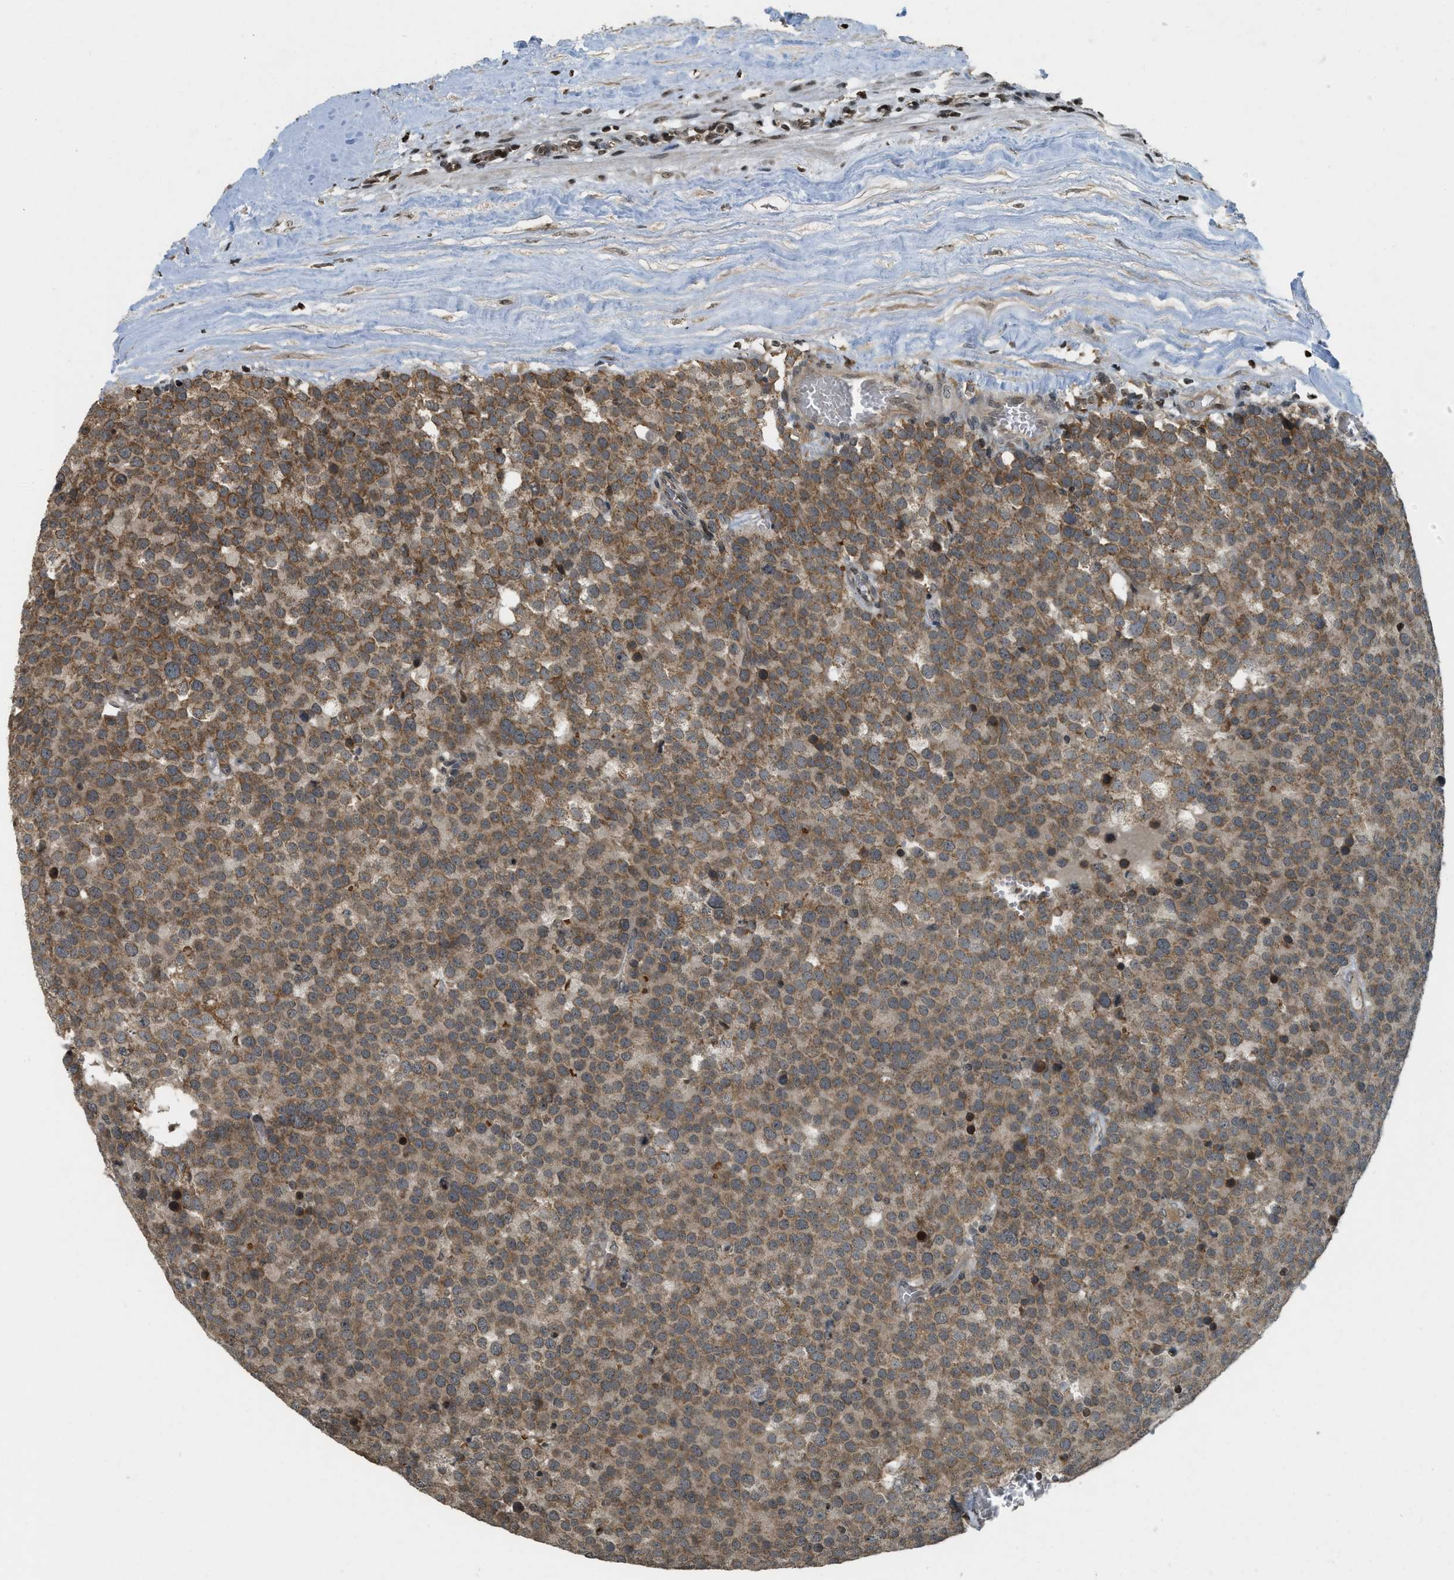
{"staining": {"intensity": "moderate", "quantity": ">75%", "location": "cytoplasmic/membranous"}, "tissue": "testis cancer", "cell_type": "Tumor cells", "image_type": "cancer", "snomed": [{"axis": "morphology", "description": "Normal tissue, NOS"}, {"axis": "morphology", "description": "Seminoma, NOS"}, {"axis": "topography", "description": "Testis"}], "caption": "Moderate cytoplasmic/membranous staining is seen in approximately >75% of tumor cells in testis seminoma. Immunohistochemistry stains the protein of interest in brown and the nuclei are stained blue.", "gene": "SIAH1", "patient": {"sex": "male", "age": 71}}